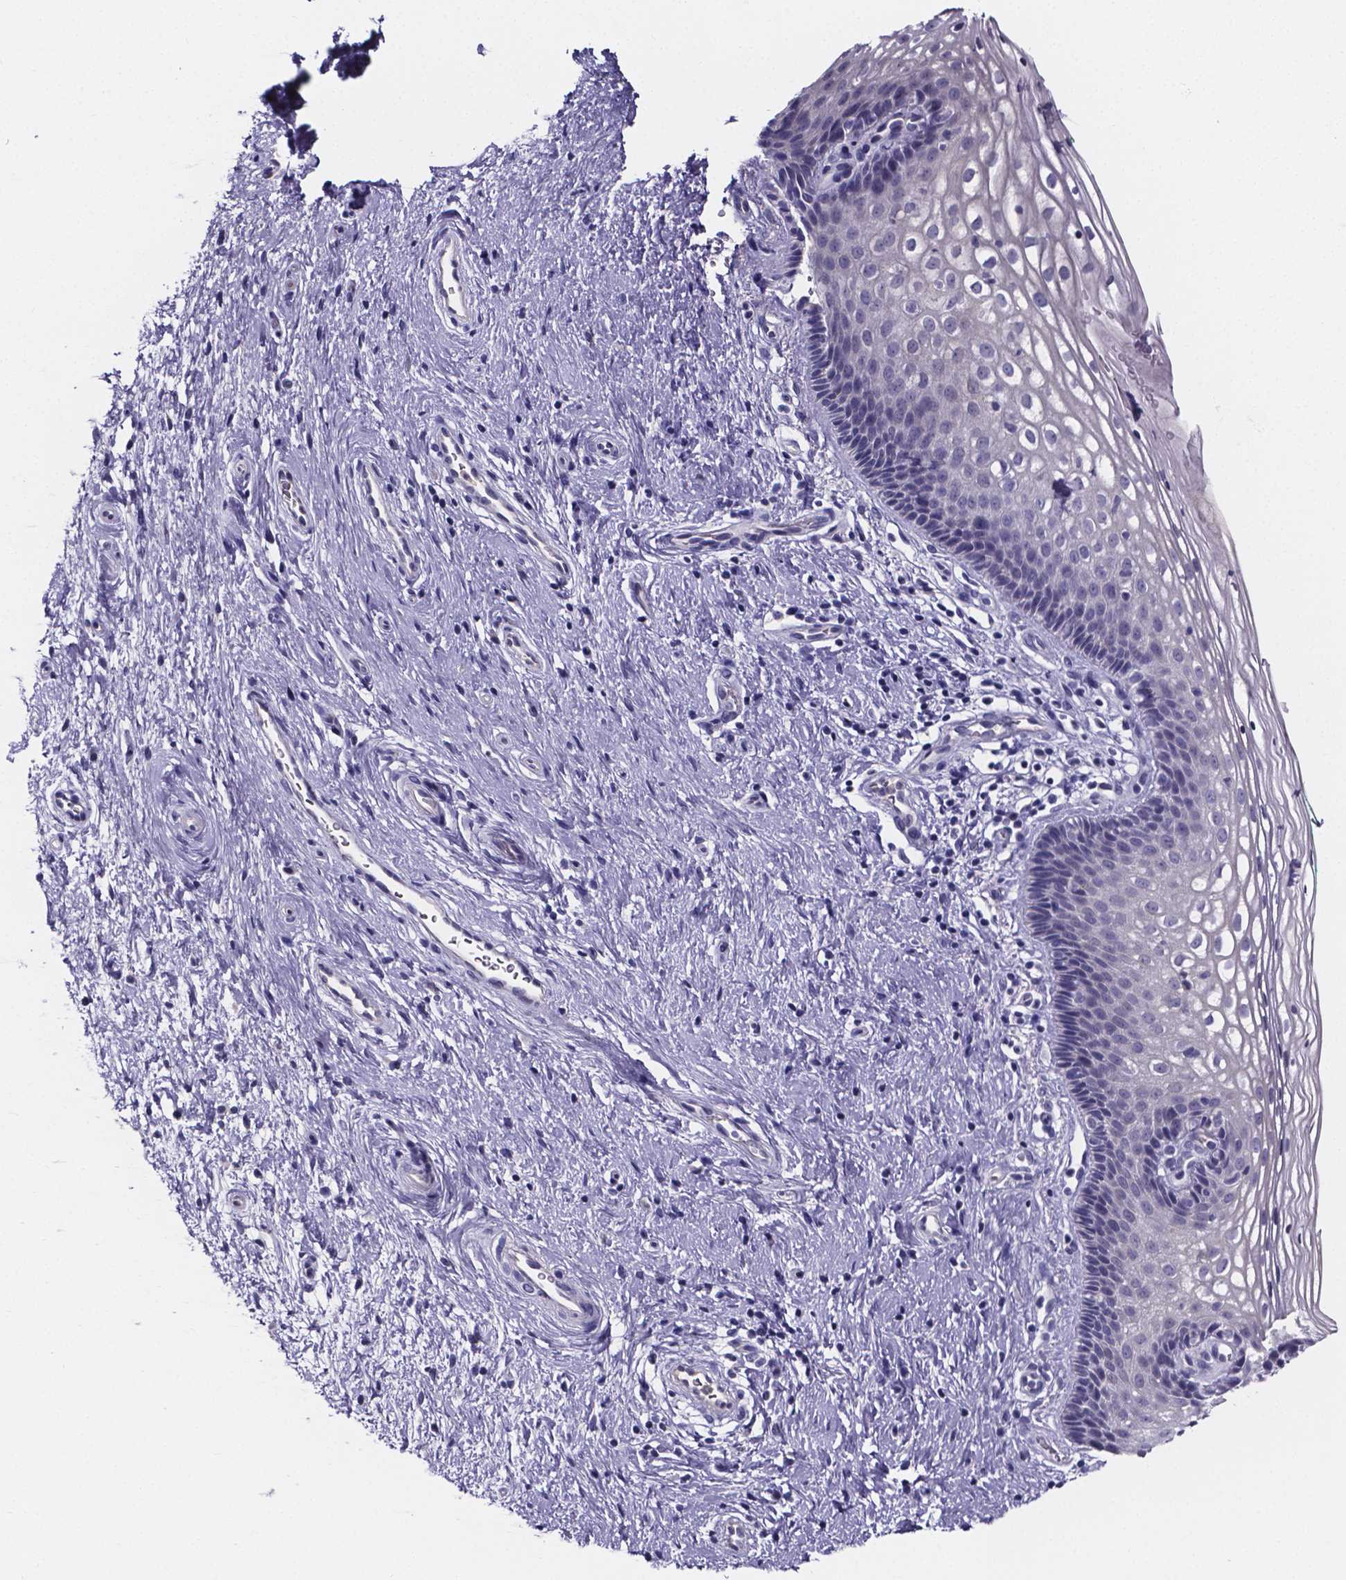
{"staining": {"intensity": "negative", "quantity": "none", "location": "none"}, "tissue": "cervix", "cell_type": "Glandular cells", "image_type": "normal", "snomed": [{"axis": "morphology", "description": "Normal tissue, NOS"}, {"axis": "topography", "description": "Cervix"}], "caption": "IHC photomicrograph of unremarkable cervix stained for a protein (brown), which displays no staining in glandular cells.", "gene": "IZUMO1", "patient": {"sex": "female", "age": 34}}